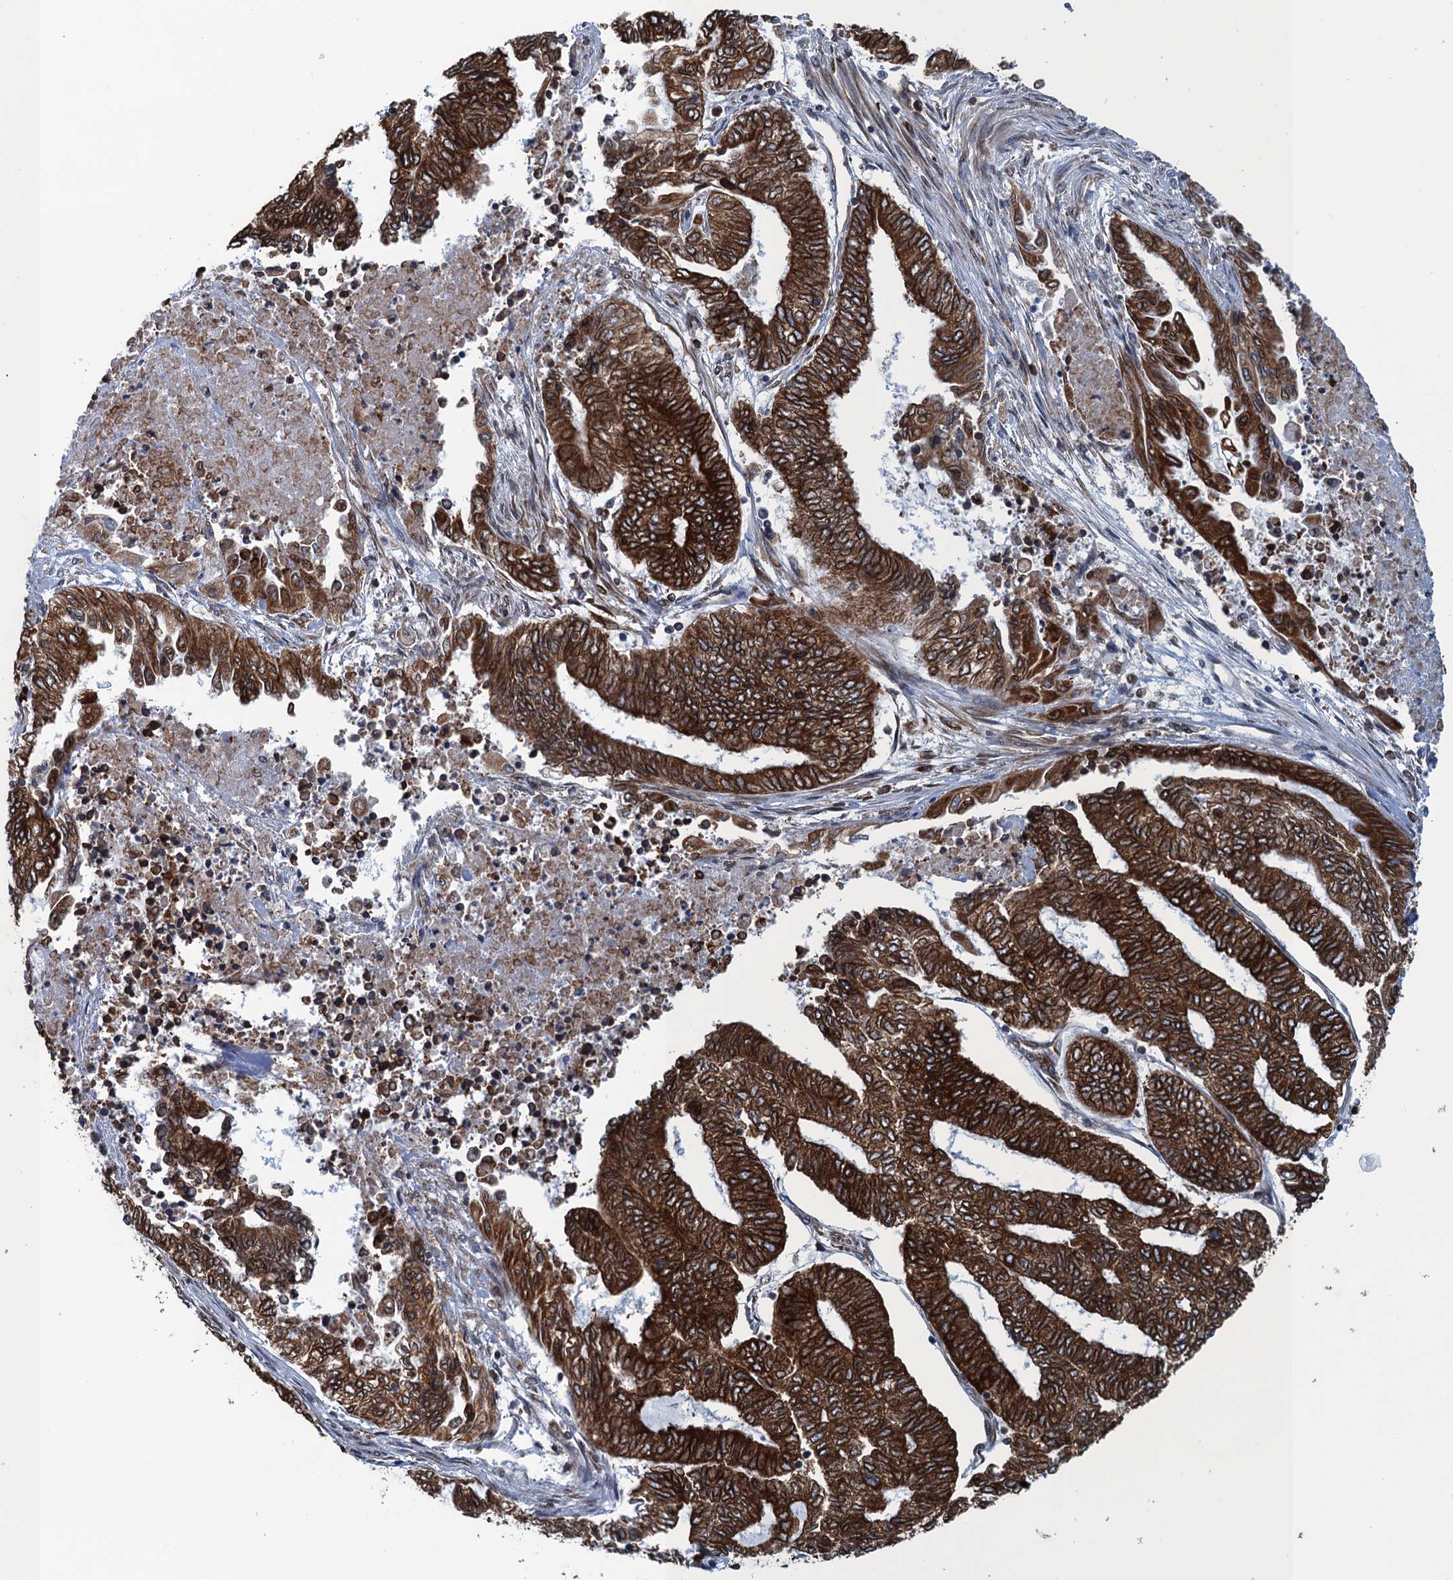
{"staining": {"intensity": "strong", "quantity": ">75%", "location": "cytoplasmic/membranous"}, "tissue": "endometrial cancer", "cell_type": "Tumor cells", "image_type": "cancer", "snomed": [{"axis": "morphology", "description": "Adenocarcinoma, NOS"}, {"axis": "topography", "description": "Uterus"}, {"axis": "topography", "description": "Endometrium"}], "caption": "IHC image of neoplastic tissue: human endometrial cancer (adenocarcinoma) stained using immunohistochemistry exhibits high levels of strong protein expression localized specifically in the cytoplasmic/membranous of tumor cells, appearing as a cytoplasmic/membranous brown color.", "gene": "TMEM205", "patient": {"sex": "female", "age": 70}}